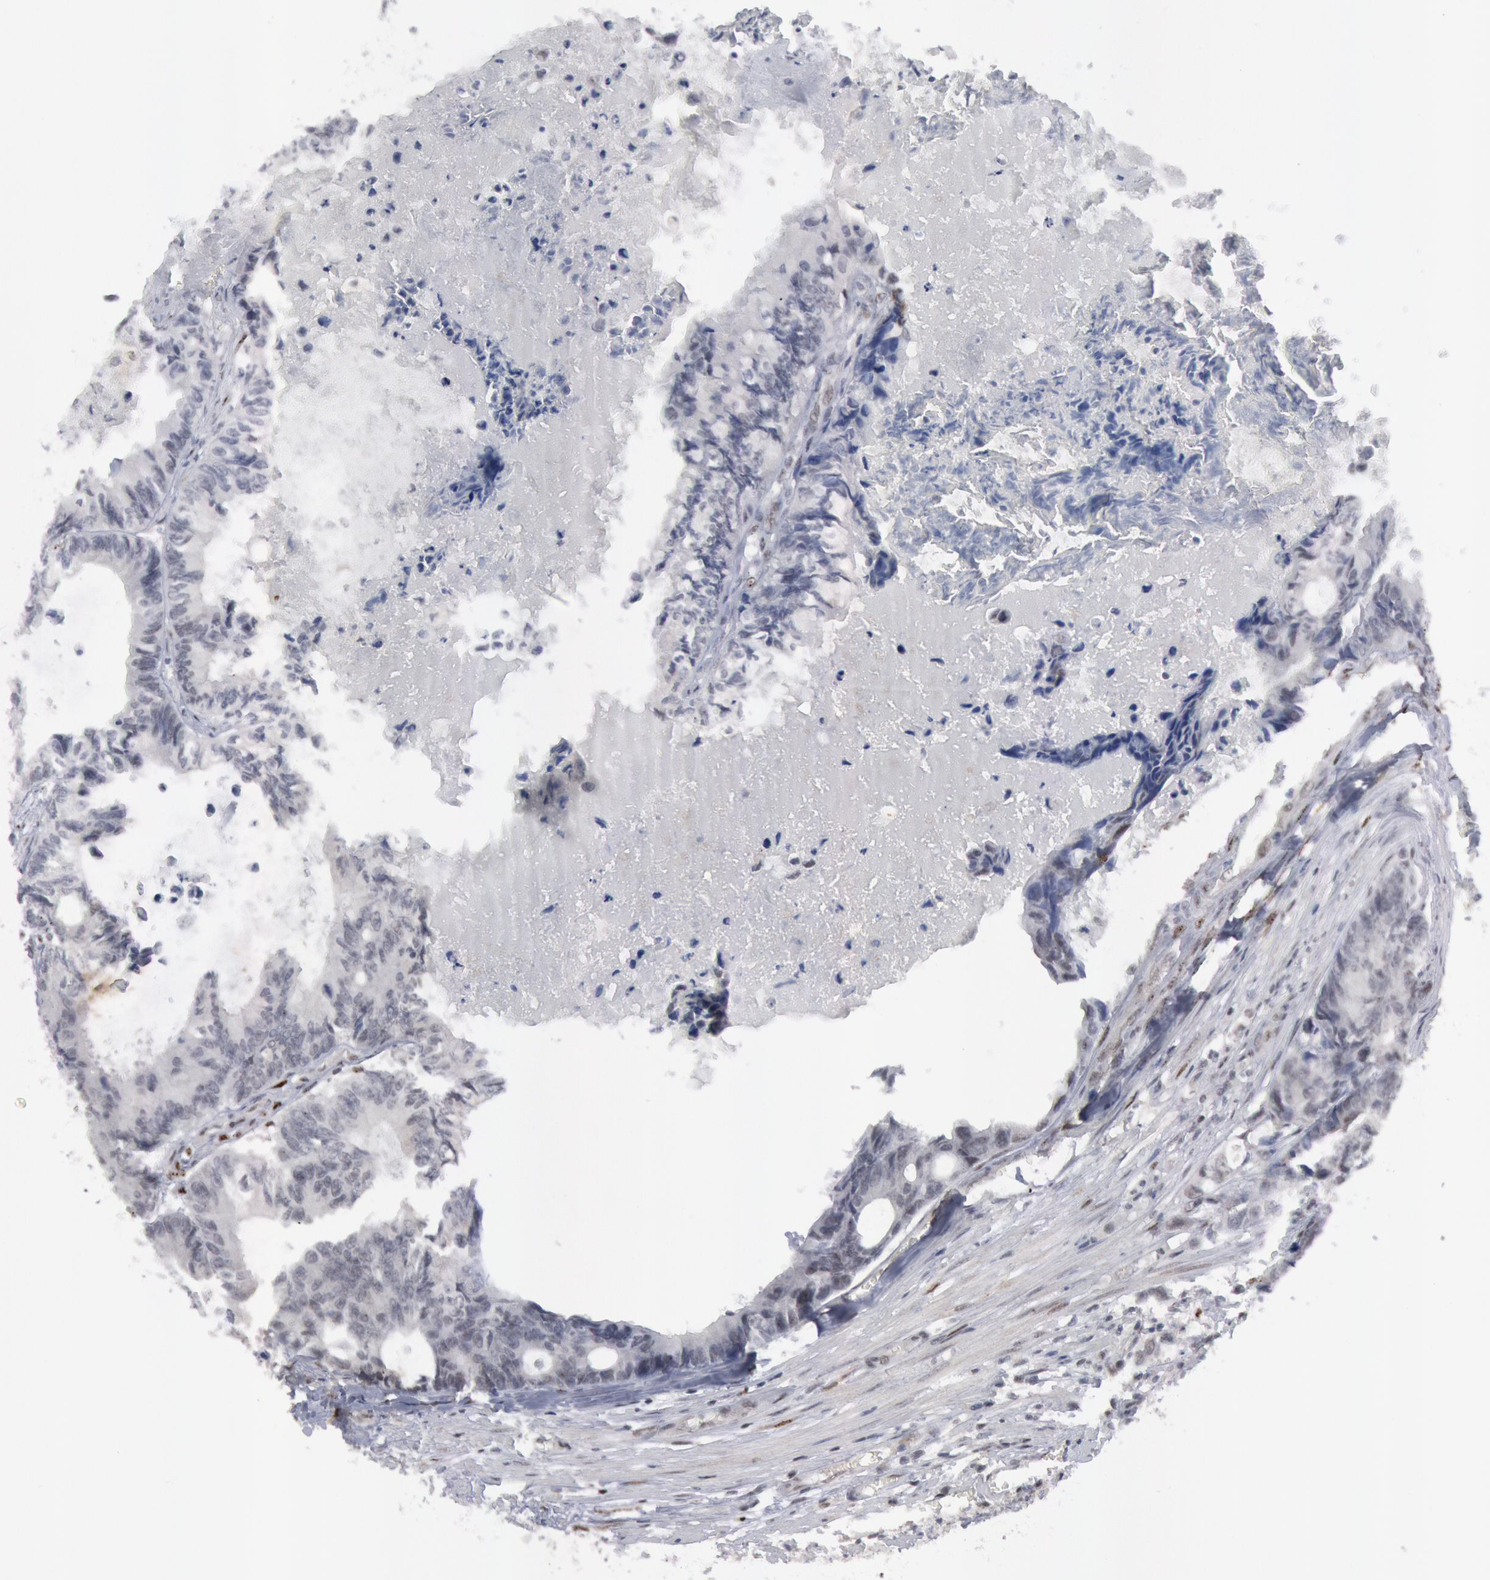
{"staining": {"intensity": "negative", "quantity": "none", "location": "none"}, "tissue": "colorectal cancer", "cell_type": "Tumor cells", "image_type": "cancer", "snomed": [{"axis": "morphology", "description": "Adenocarcinoma, NOS"}, {"axis": "topography", "description": "Rectum"}], "caption": "Tumor cells show no significant positivity in colorectal adenocarcinoma.", "gene": "FOXO1", "patient": {"sex": "female", "age": 98}}